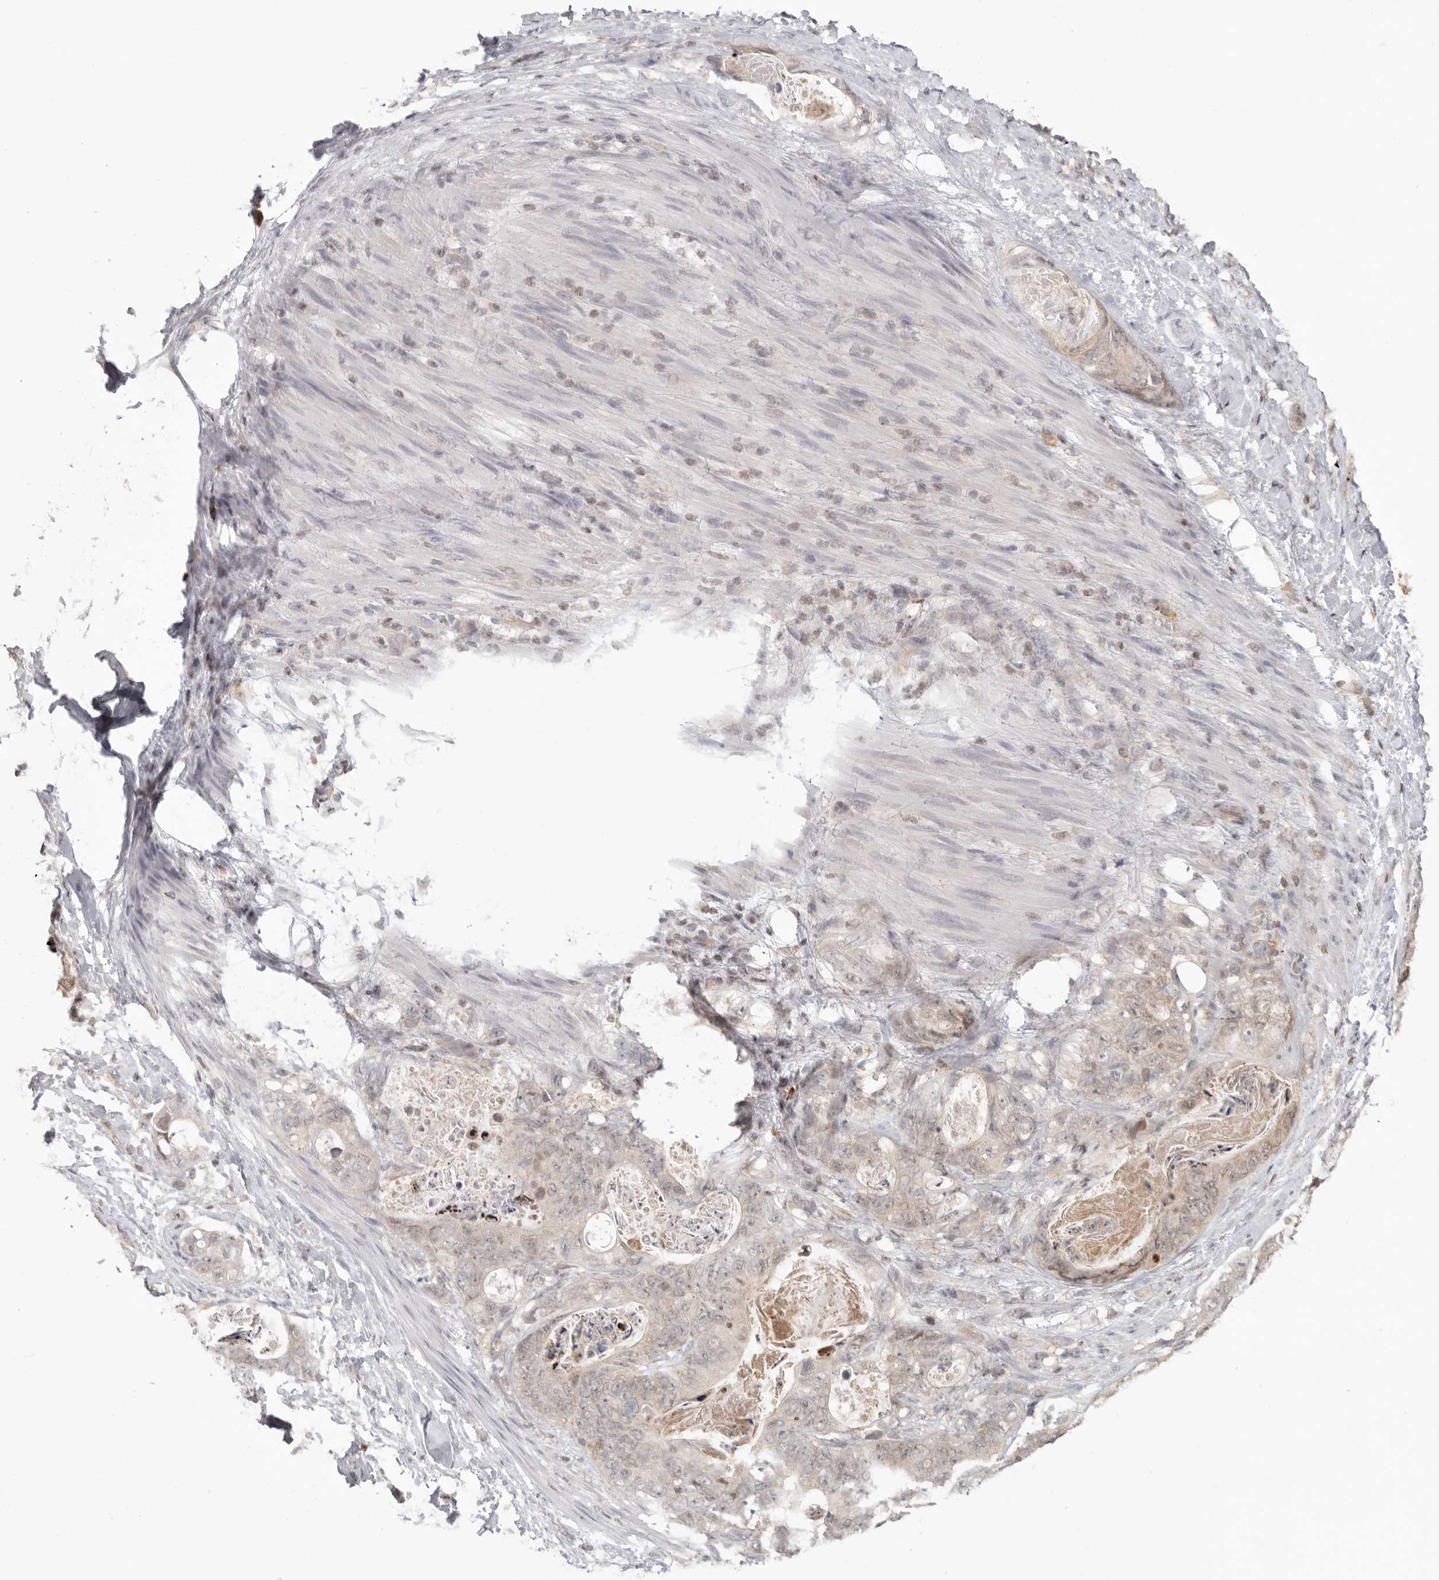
{"staining": {"intensity": "weak", "quantity": "<25%", "location": "cytoplasmic/membranous,nuclear"}, "tissue": "stomach cancer", "cell_type": "Tumor cells", "image_type": "cancer", "snomed": [{"axis": "morphology", "description": "Normal tissue, NOS"}, {"axis": "morphology", "description": "Adenocarcinoma, NOS"}, {"axis": "topography", "description": "Stomach"}], "caption": "Stomach cancer stained for a protein using immunohistochemistry shows no expression tumor cells.", "gene": "PSMA5", "patient": {"sex": "female", "age": 89}}